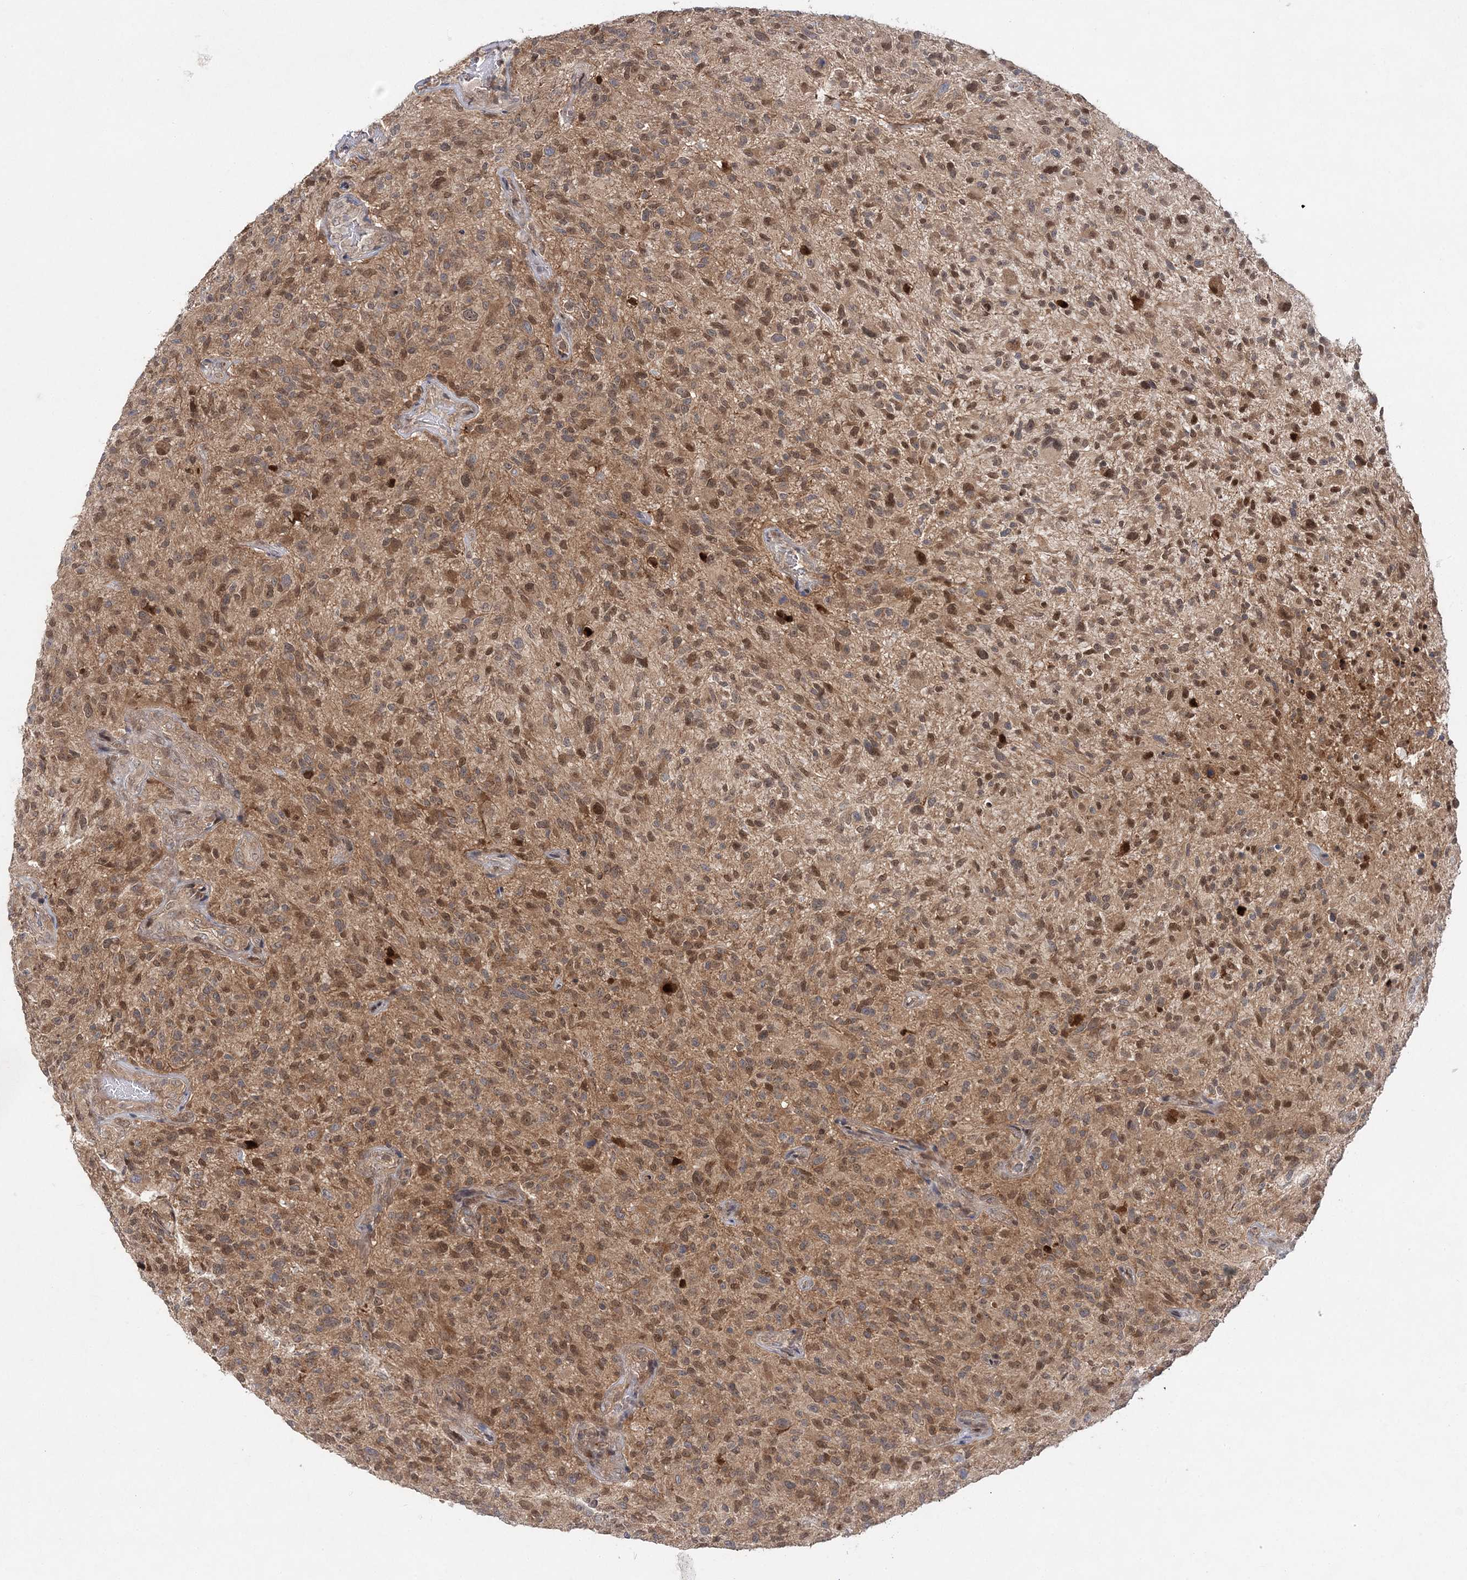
{"staining": {"intensity": "moderate", "quantity": ">75%", "location": "cytoplasmic/membranous,nuclear"}, "tissue": "glioma", "cell_type": "Tumor cells", "image_type": "cancer", "snomed": [{"axis": "morphology", "description": "Glioma, malignant, High grade"}, {"axis": "topography", "description": "Brain"}], "caption": "Moderate cytoplasmic/membranous and nuclear staining is identified in approximately >75% of tumor cells in high-grade glioma (malignant).", "gene": "NIF3L1", "patient": {"sex": "male", "age": 47}}